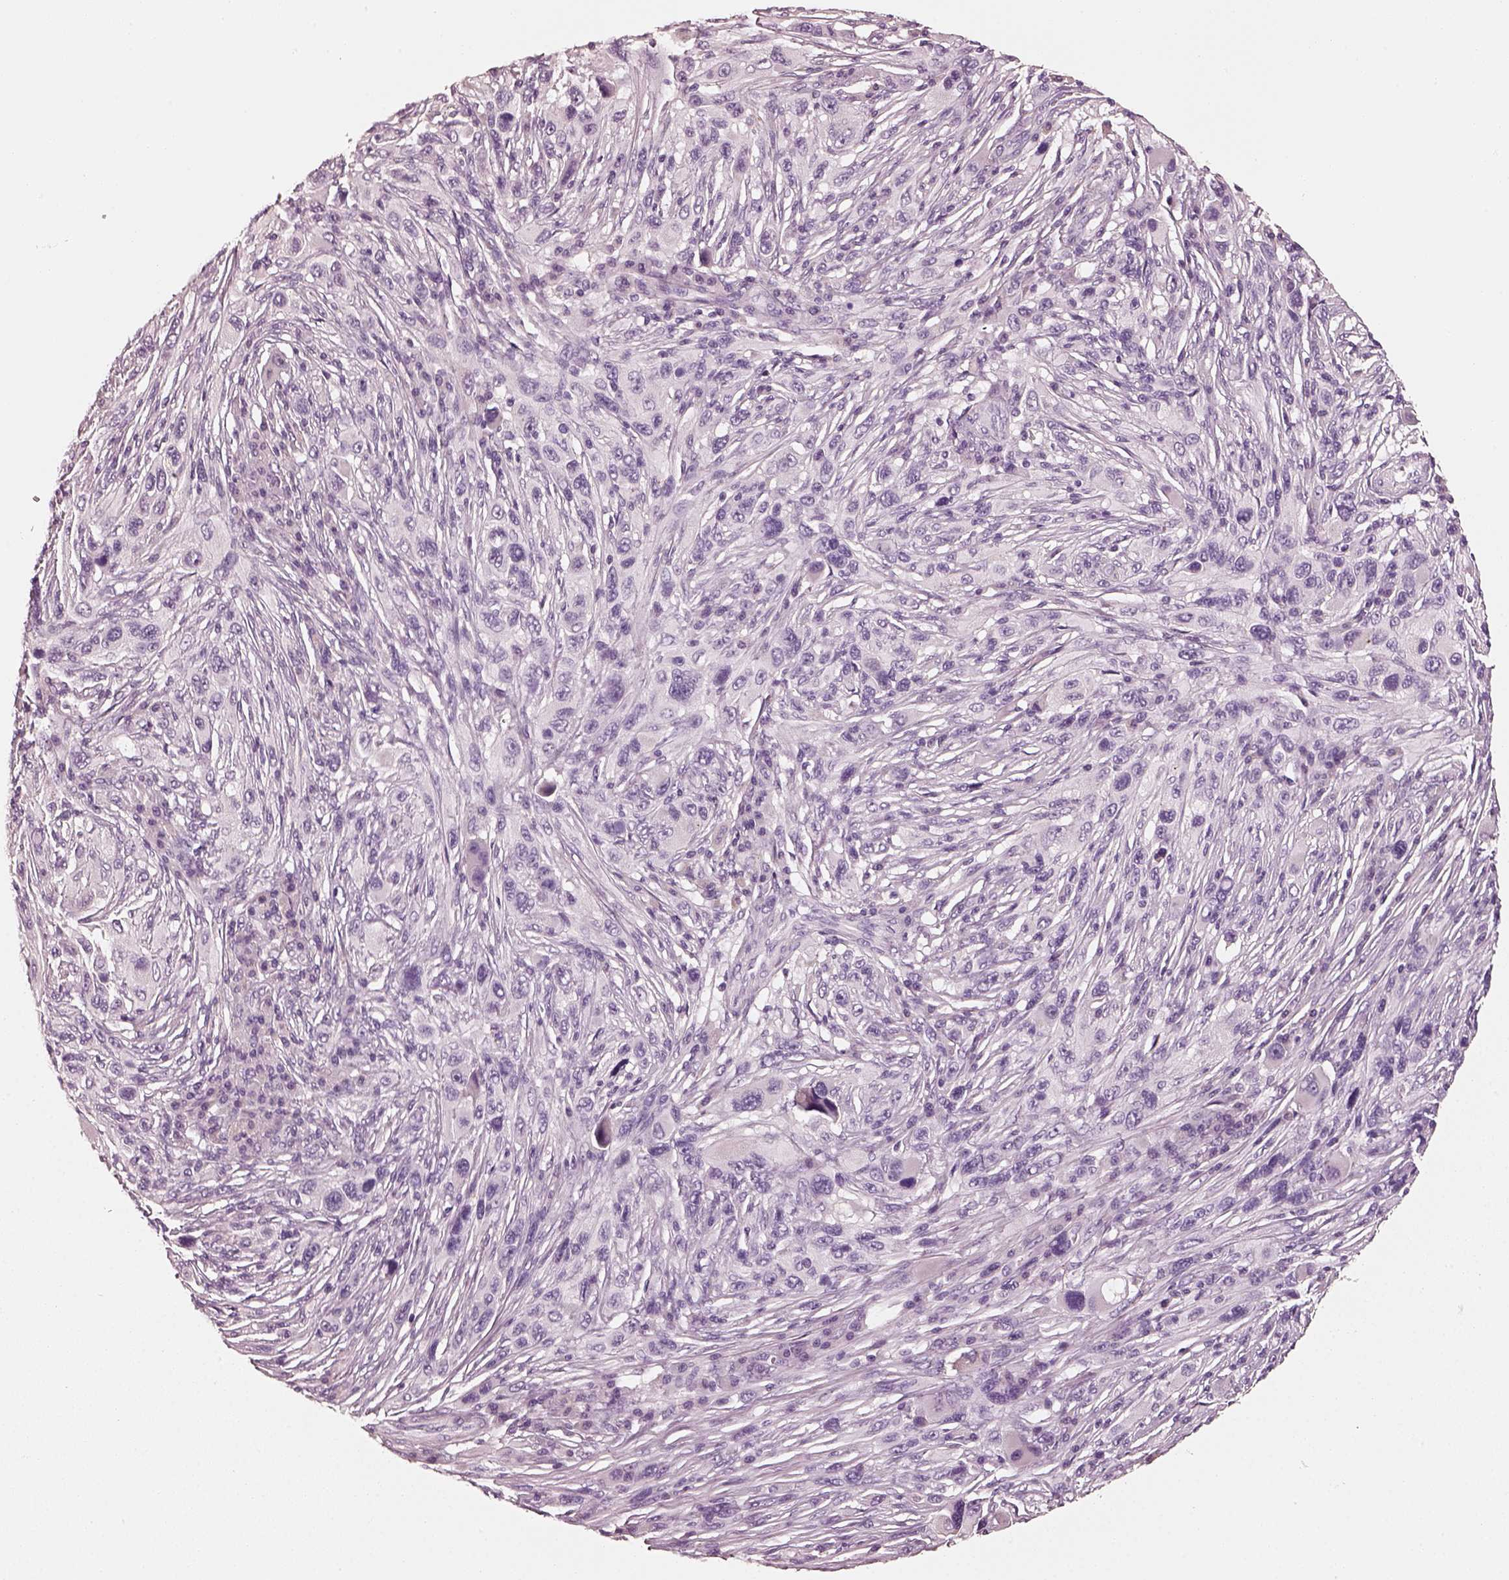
{"staining": {"intensity": "negative", "quantity": "none", "location": "none"}, "tissue": "melanoma", "cell_type": "Tumor cells", "image_type": "cancer", "snomed": [{"axis": "morphology", "description": "Malignant melanoma, NOS"}, {"axis": "topography", "description": "Skin"}], "caption": "Immunohistochemistry of melanoma displays no expression in tumor cells.", "gene": "RS1", "patient": {"sex": "male", "age": 53}}